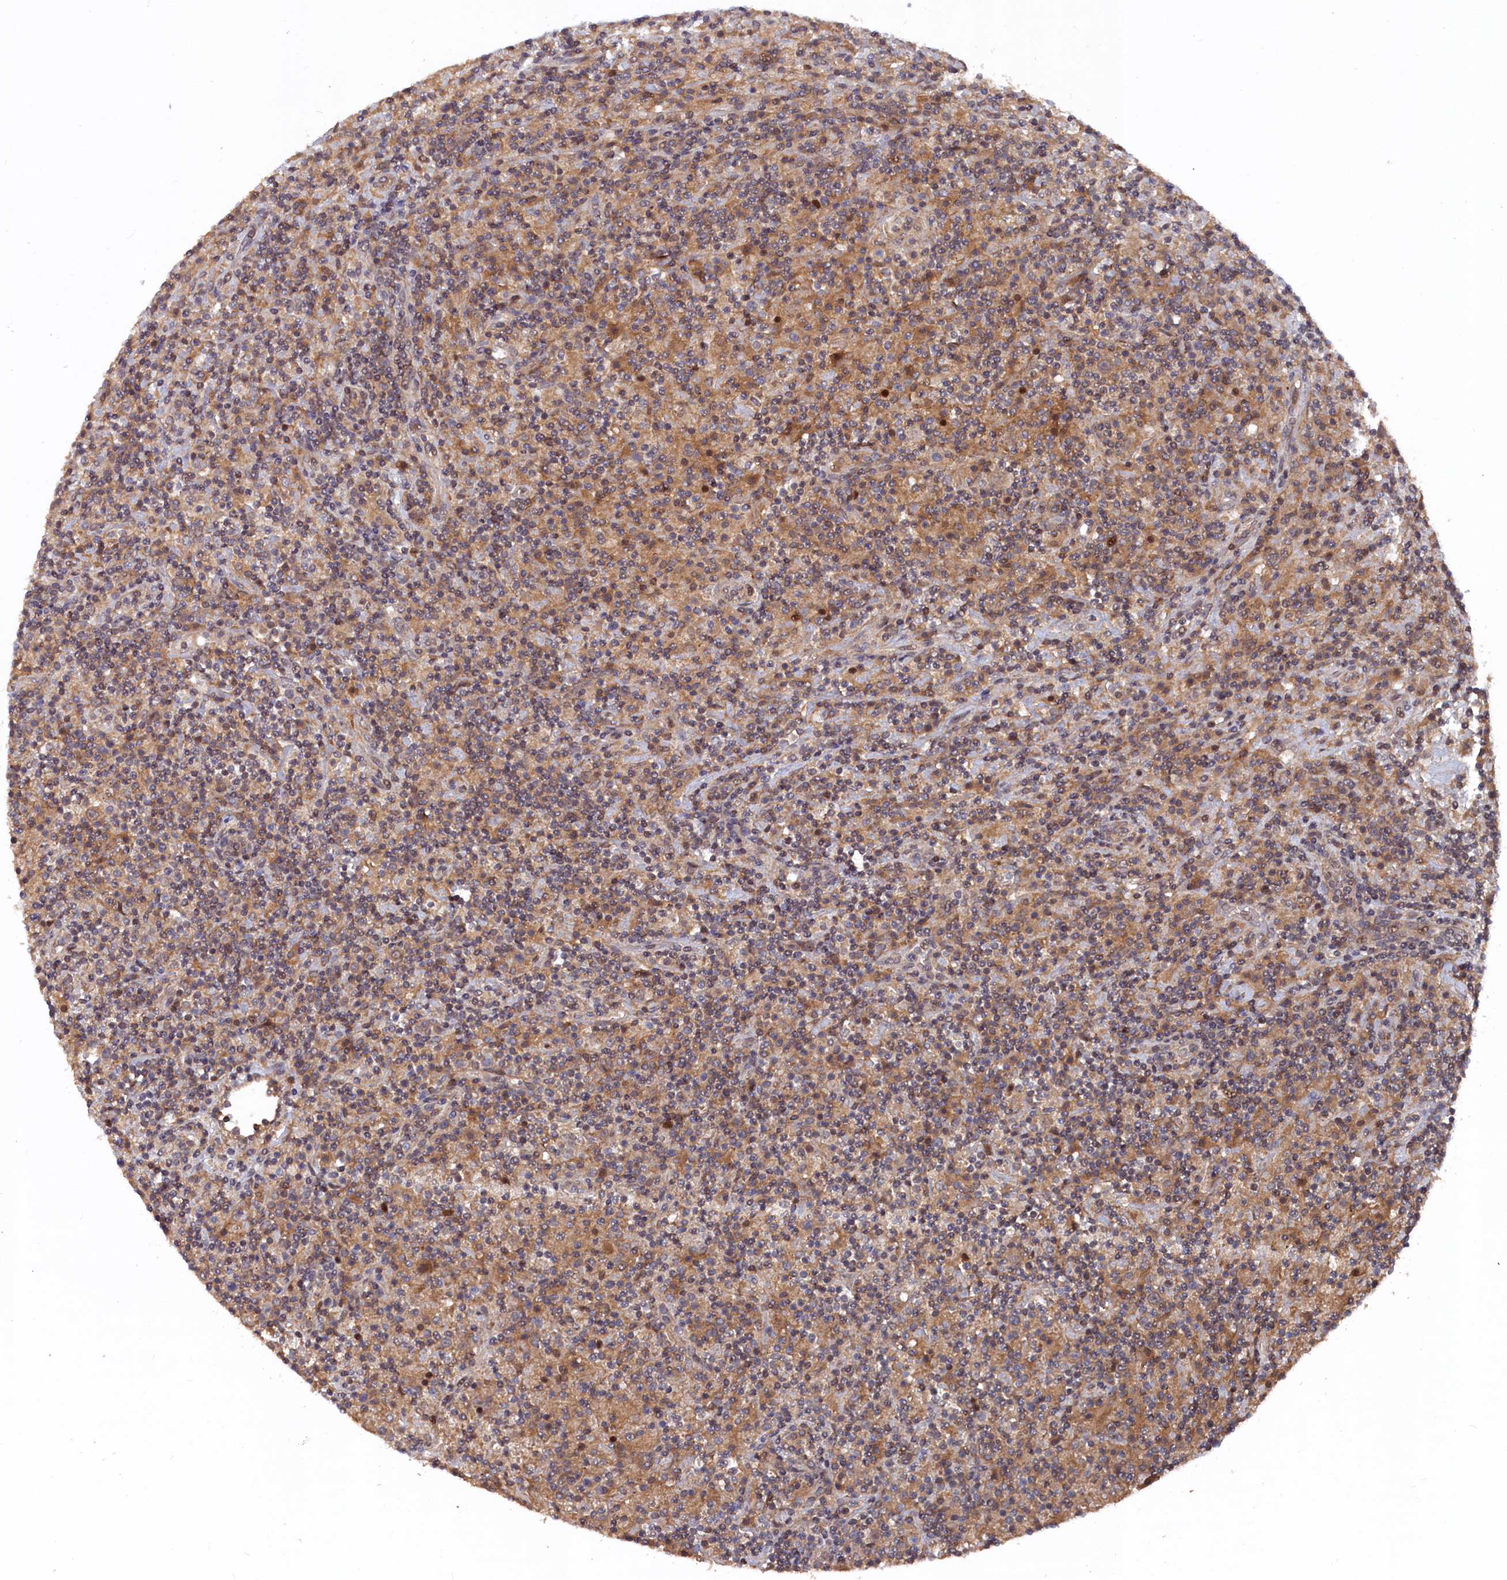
{"staining": {"intensity": "weak", "quantity": ">75%", "location": "cytoplasmic/membranous"}, "tissue": "lymphoma", "cell_type": "Tumor cells", "image_type": "cancer", "snomed": [{"axis": "morphology", "description": "Hodgkin's disease, NOS"}, {"axis": "topography", "description": "Lymph node"}], "caption": "IHC (DAB) staining of human lymphoma exhibits weak cytoplasmic/membranous protein staining in about >75% of tumor cells. The staining is performed using DAB brown chromogen to label protein expression. The nuclei are counter-stained blue using hematoxylin.", "gene": "TMC5", "patient": {"sex": "male", "age": 70}}